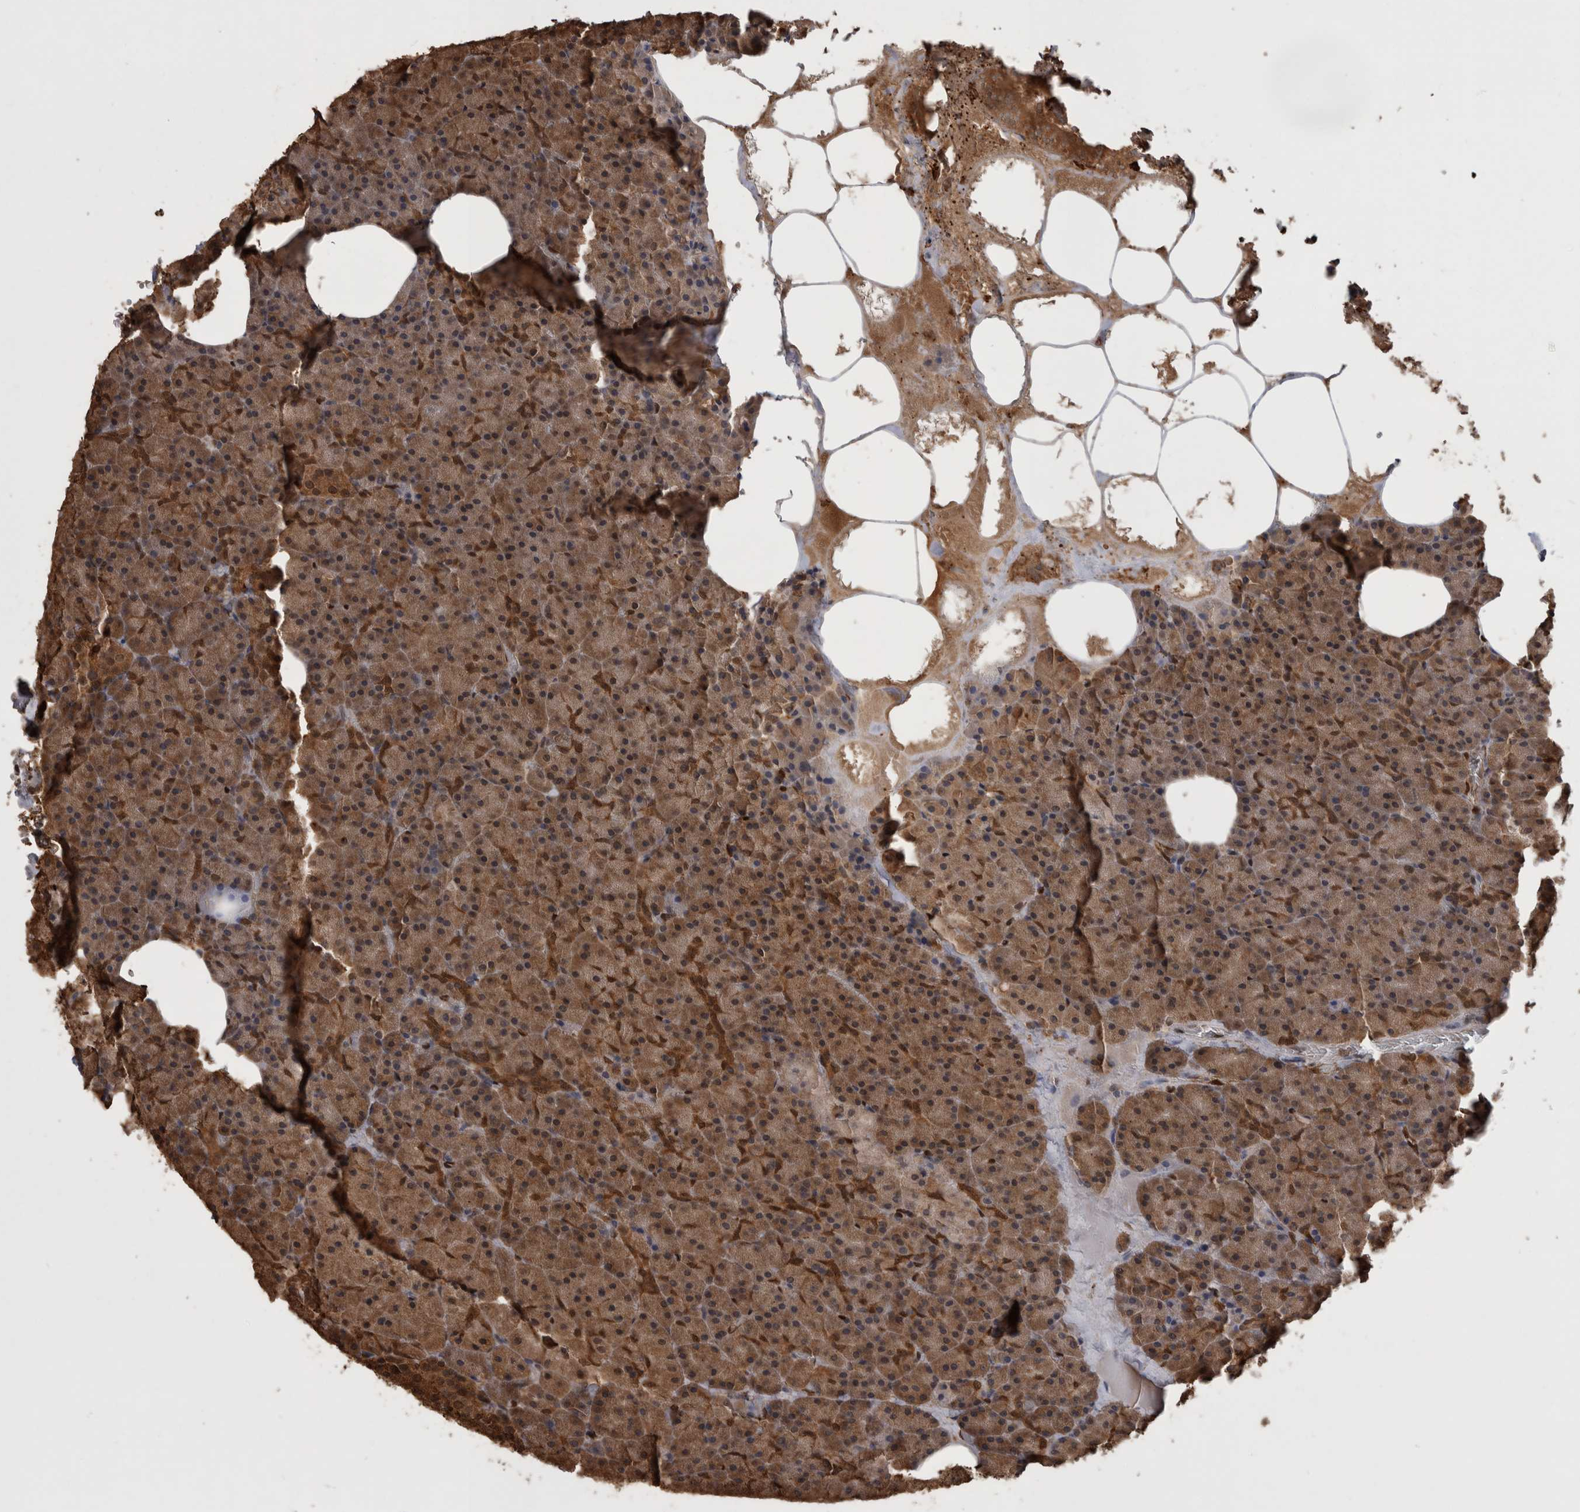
{"staining": {"intensity": "strong", "quantity": ">75%", "location": "cytoplasmic/membranous"}, "tissue": "pancreas", "cell_type": "Exocrine glandular cells", "image_type": "normal", "snomed": [{"axis": "morphology", "description": "Normal tissue, NOS"}, {"axis": "morphology", "description": "Carcinoid, malignant, NOS"}, {"axis": "topography", "description": "Pancreas"}], "caption": "About >75% of exocrine glandular cells in unremarkable pancreas exhibit strong cytoplasmic/membranous protein positivity as visualized by brown immunohistochemical staining.", "gene": "LXN", "patient": {"sex": "female", "age": 35}}